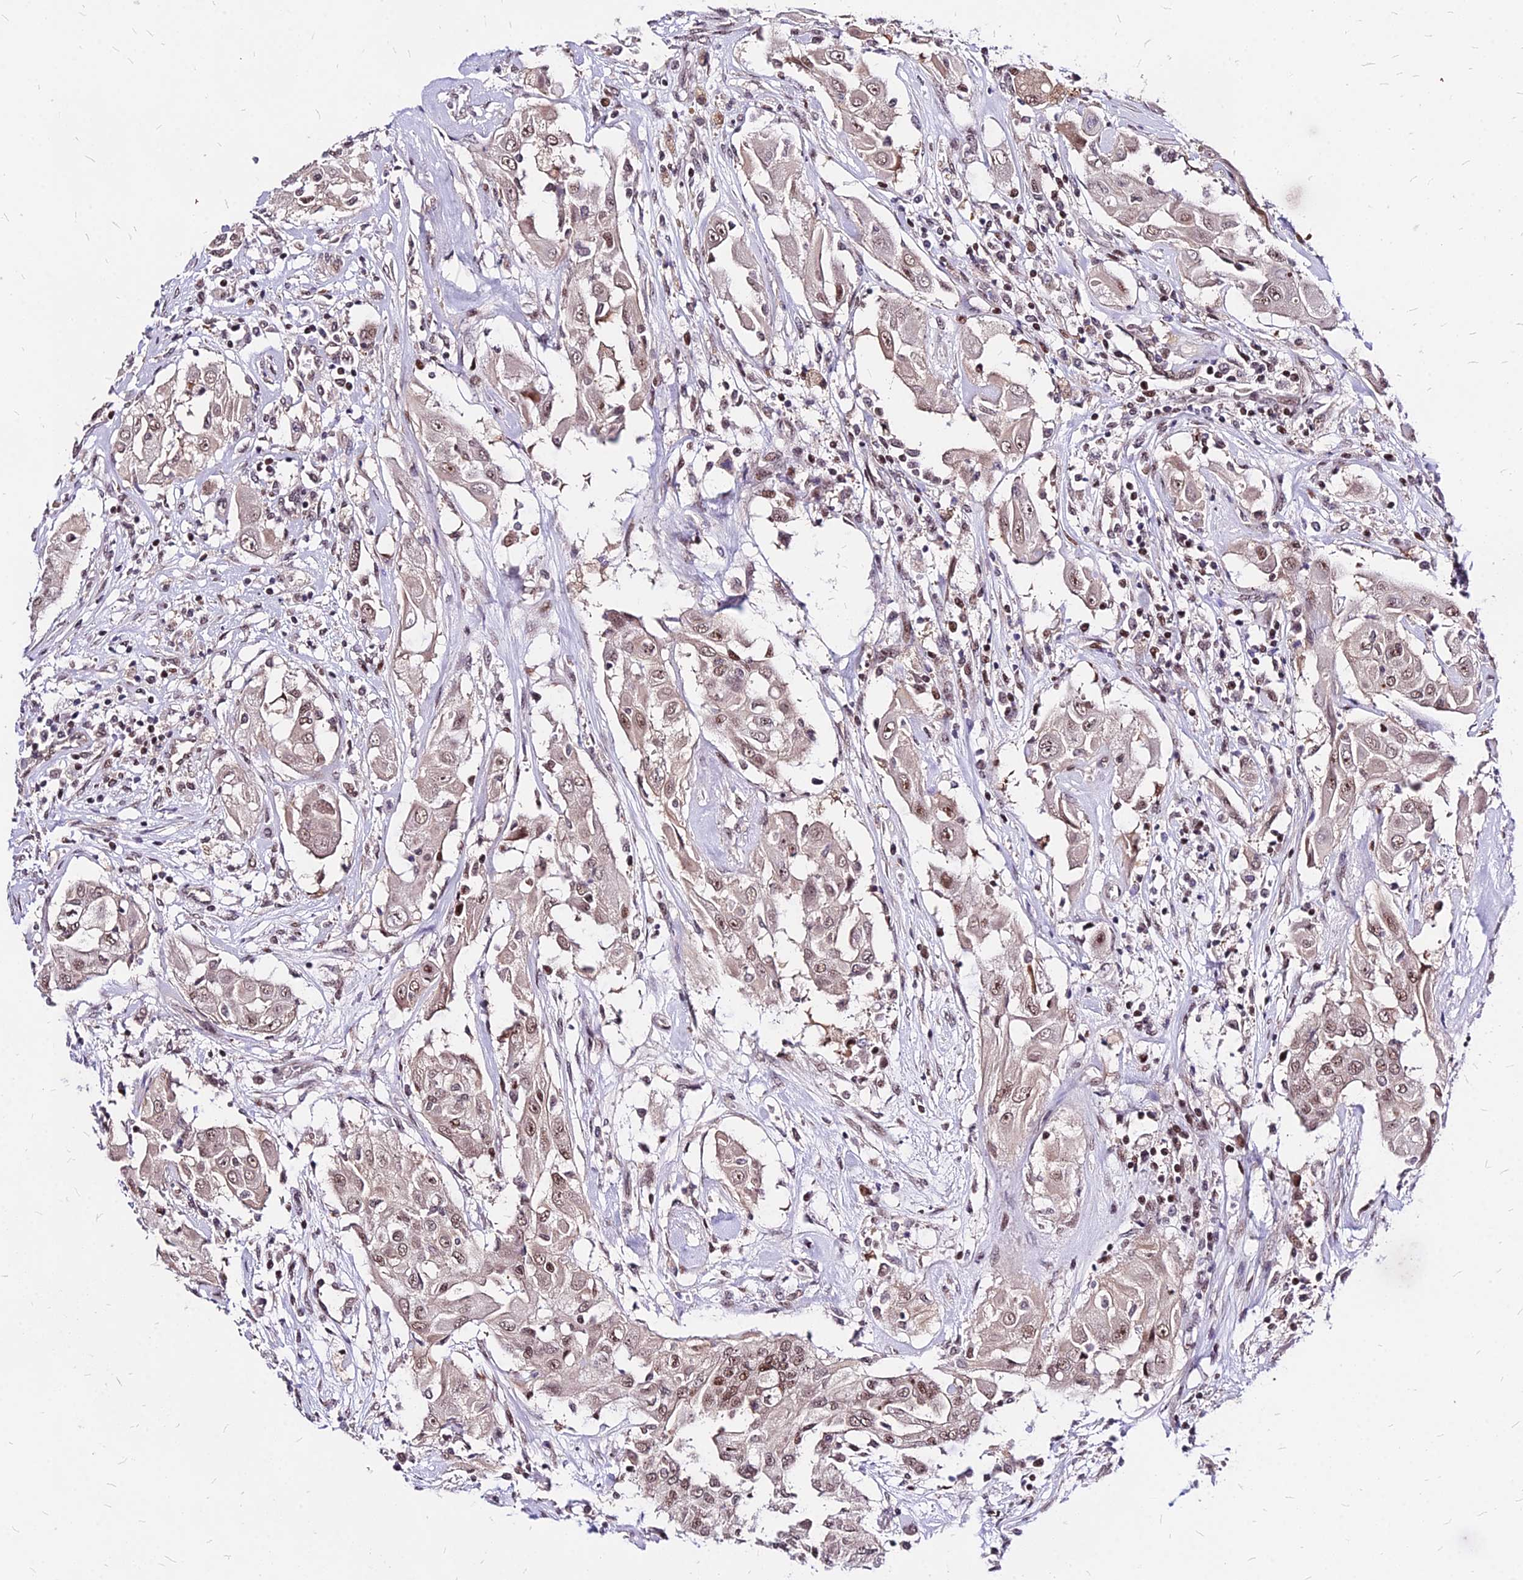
{"staining": {"intensity": "moderate", "quantity": ">75%", "location": "nuclear"}, "tissue": "thyroid cancer", "cell_type": "Tumor cells", "image_type": "cancer", "snomed": [{"axis": "morphology", "description": "Papillary adenocarcinoma, NOS"}, {"axis": "topography", "description": "Thyroid gland"}], "caption": "Thyroid papillary adenocarcinoma stained with immunohistochemistry (IHC) displays moderate nuclear expression in about >75% of tumor cells. Nuclei are stained in blue.", "gene": "DDX55", "patient": {"sex": "female", "age": 59}}